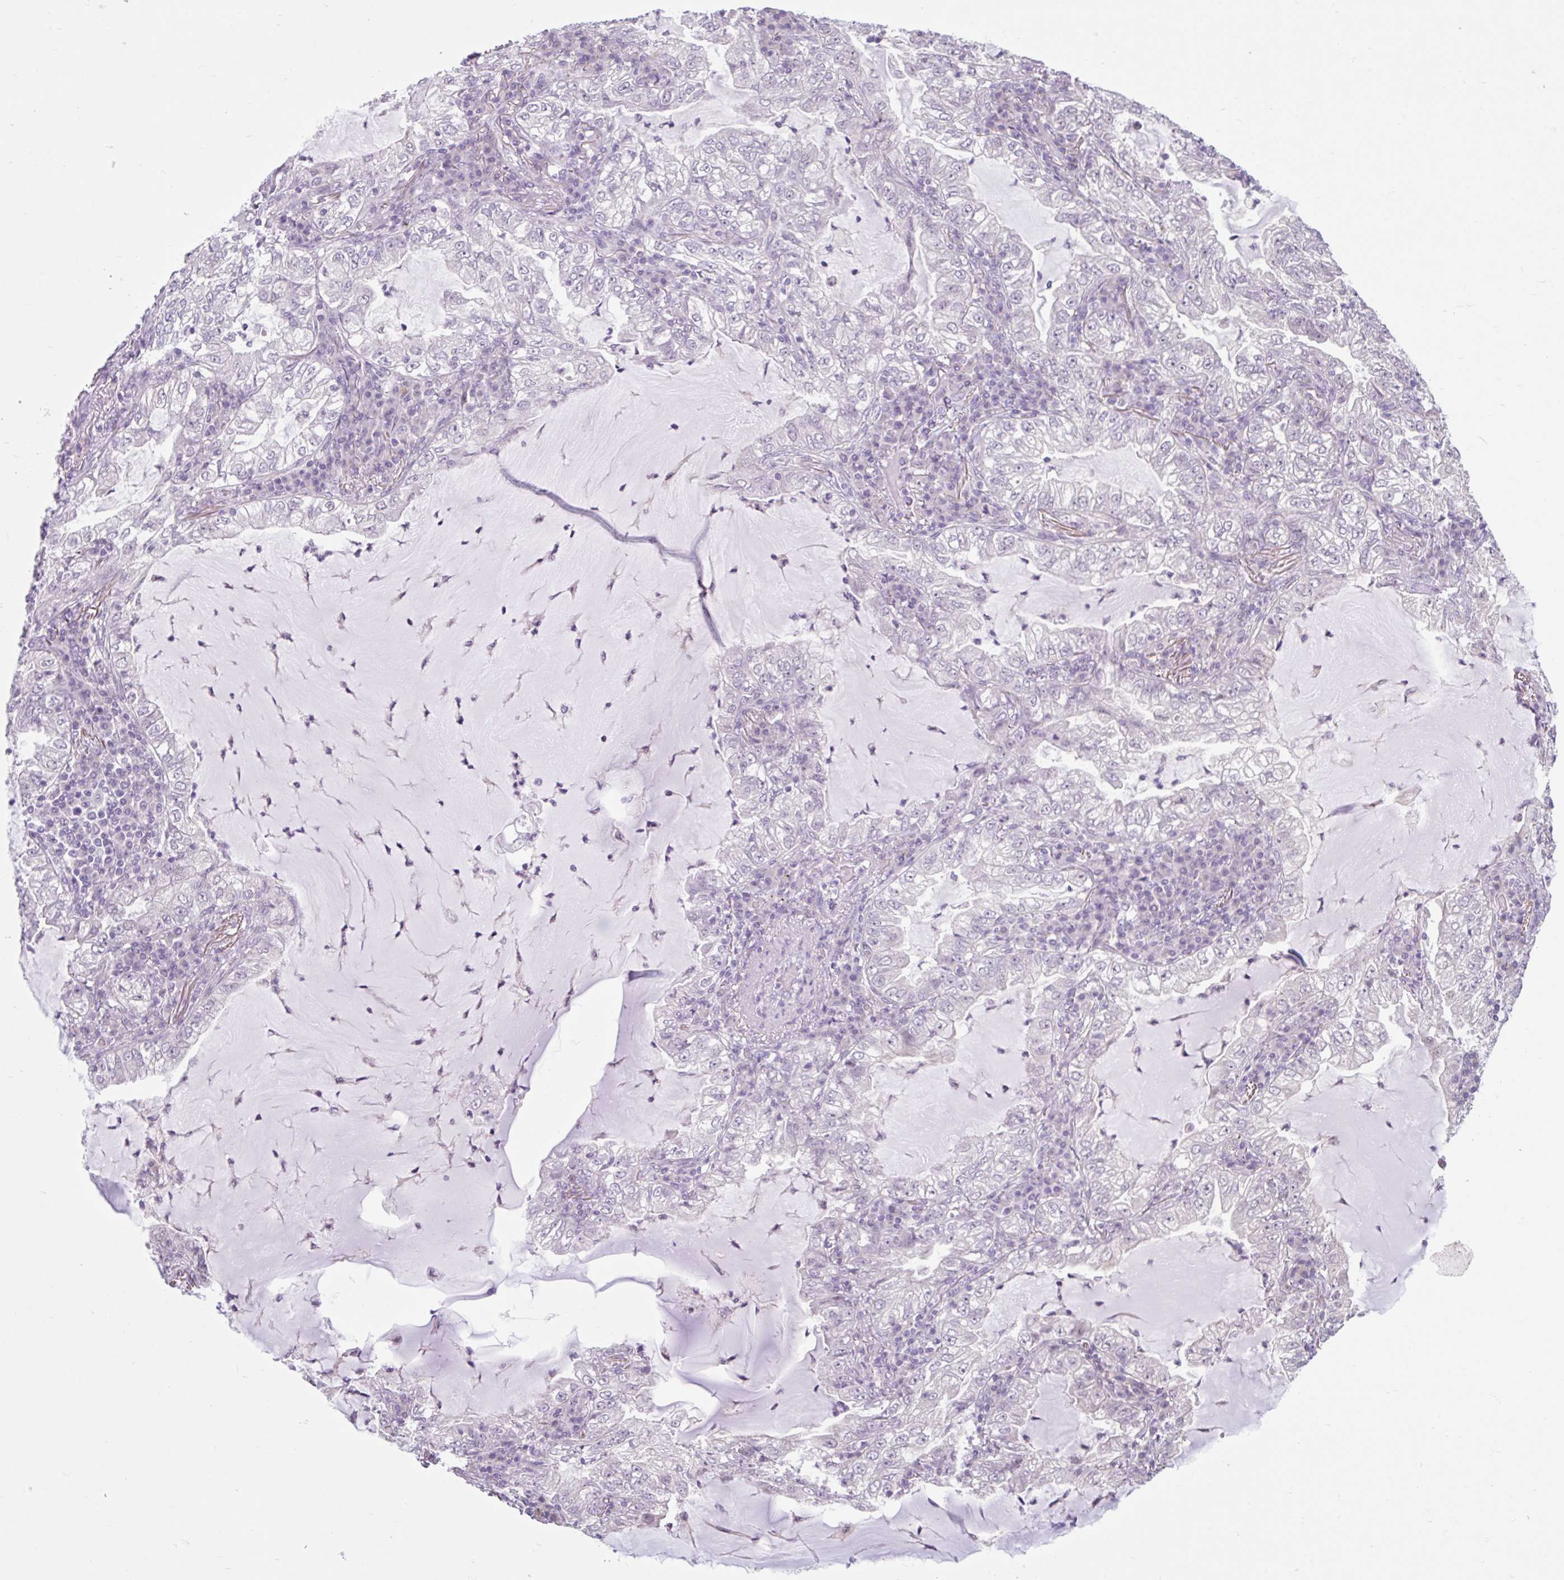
{"staining": {"intensity": "negative", "quantity": "none", "location": "none"}, "tissue": "lung cancer", "cell_type": "Tumor cells", "image_type": "cancer", "snomed": [{"axis": "morphology", "description": "Adenocarcinoma, NOS"}, {"axis": "topography", "description": "Lung"}], "caption": "Image shows no significant protein expression in tumor cells of lung cancer. (DAB immunohistochemistry with hematoxylin counter stain).", "gene": "CDH19", "patient": {"sex": "female", "age": 73}}